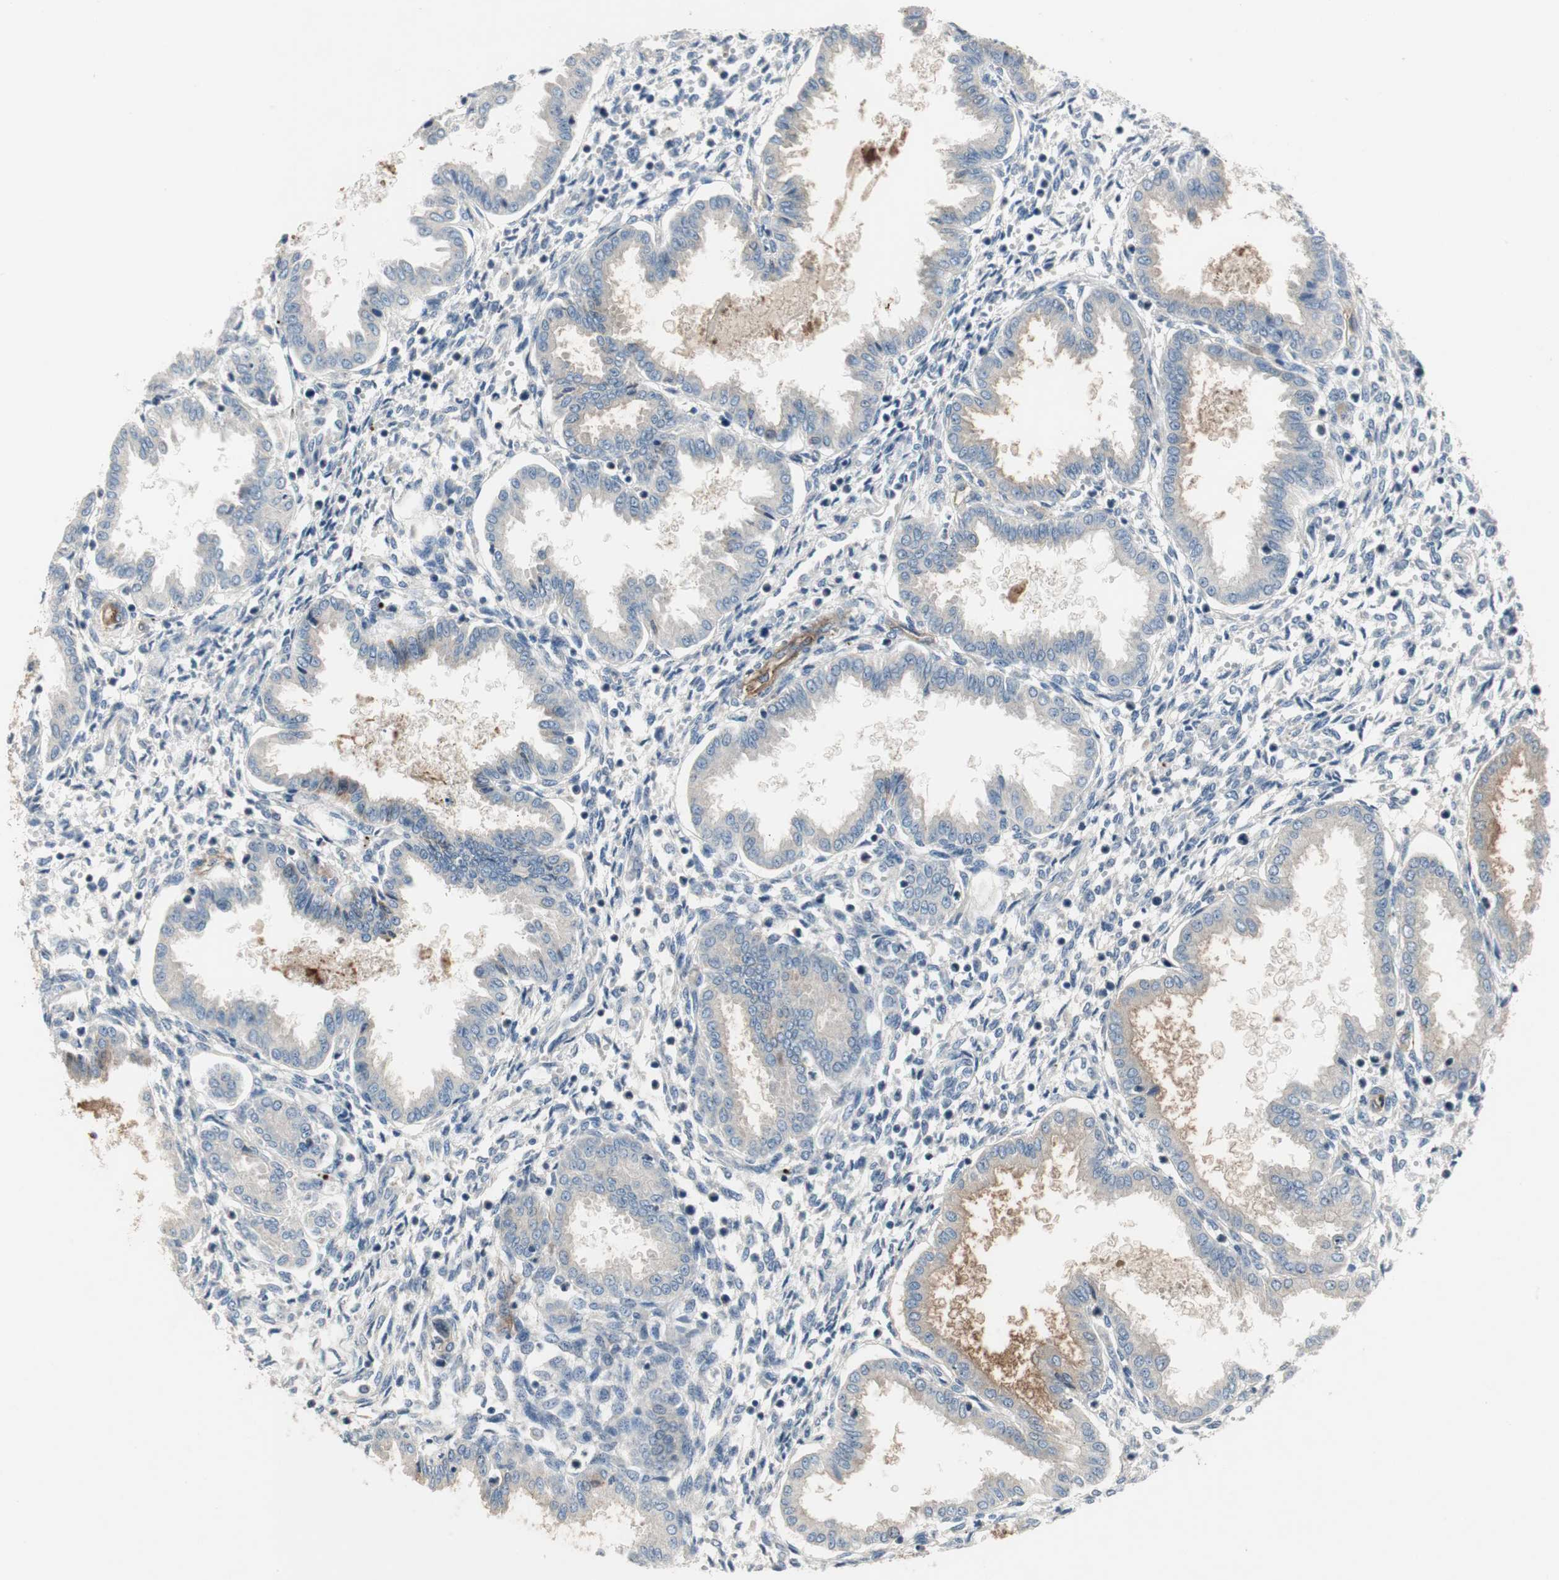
{"staining": {"intensity": "negative", "quantity": "none", "location": "none"}, "tissue": "endometrium", "cell_type": "Cells in endometrial stroma", "image_type": "normal", "snomed": [{"axis": "morphology", "description": "Normal tissue, NOS"}, {"axis": "topography", "description": "Endometrium"}], "caption": "High power microscopy histopathology image of an immunohistochemistry (IHC) micrograph of benign endometrium, revealing no significant positivity in cells in endometrial stroma. Brightfield microscopy of immunohistochemistry (IHC) stained with DAB (3,3'-diaminobenzidine) (brown) and hematoxylin (blue), captured at high magnification.", "gene": "ALPL", "patient": {"sex": "female", "age": 33}}